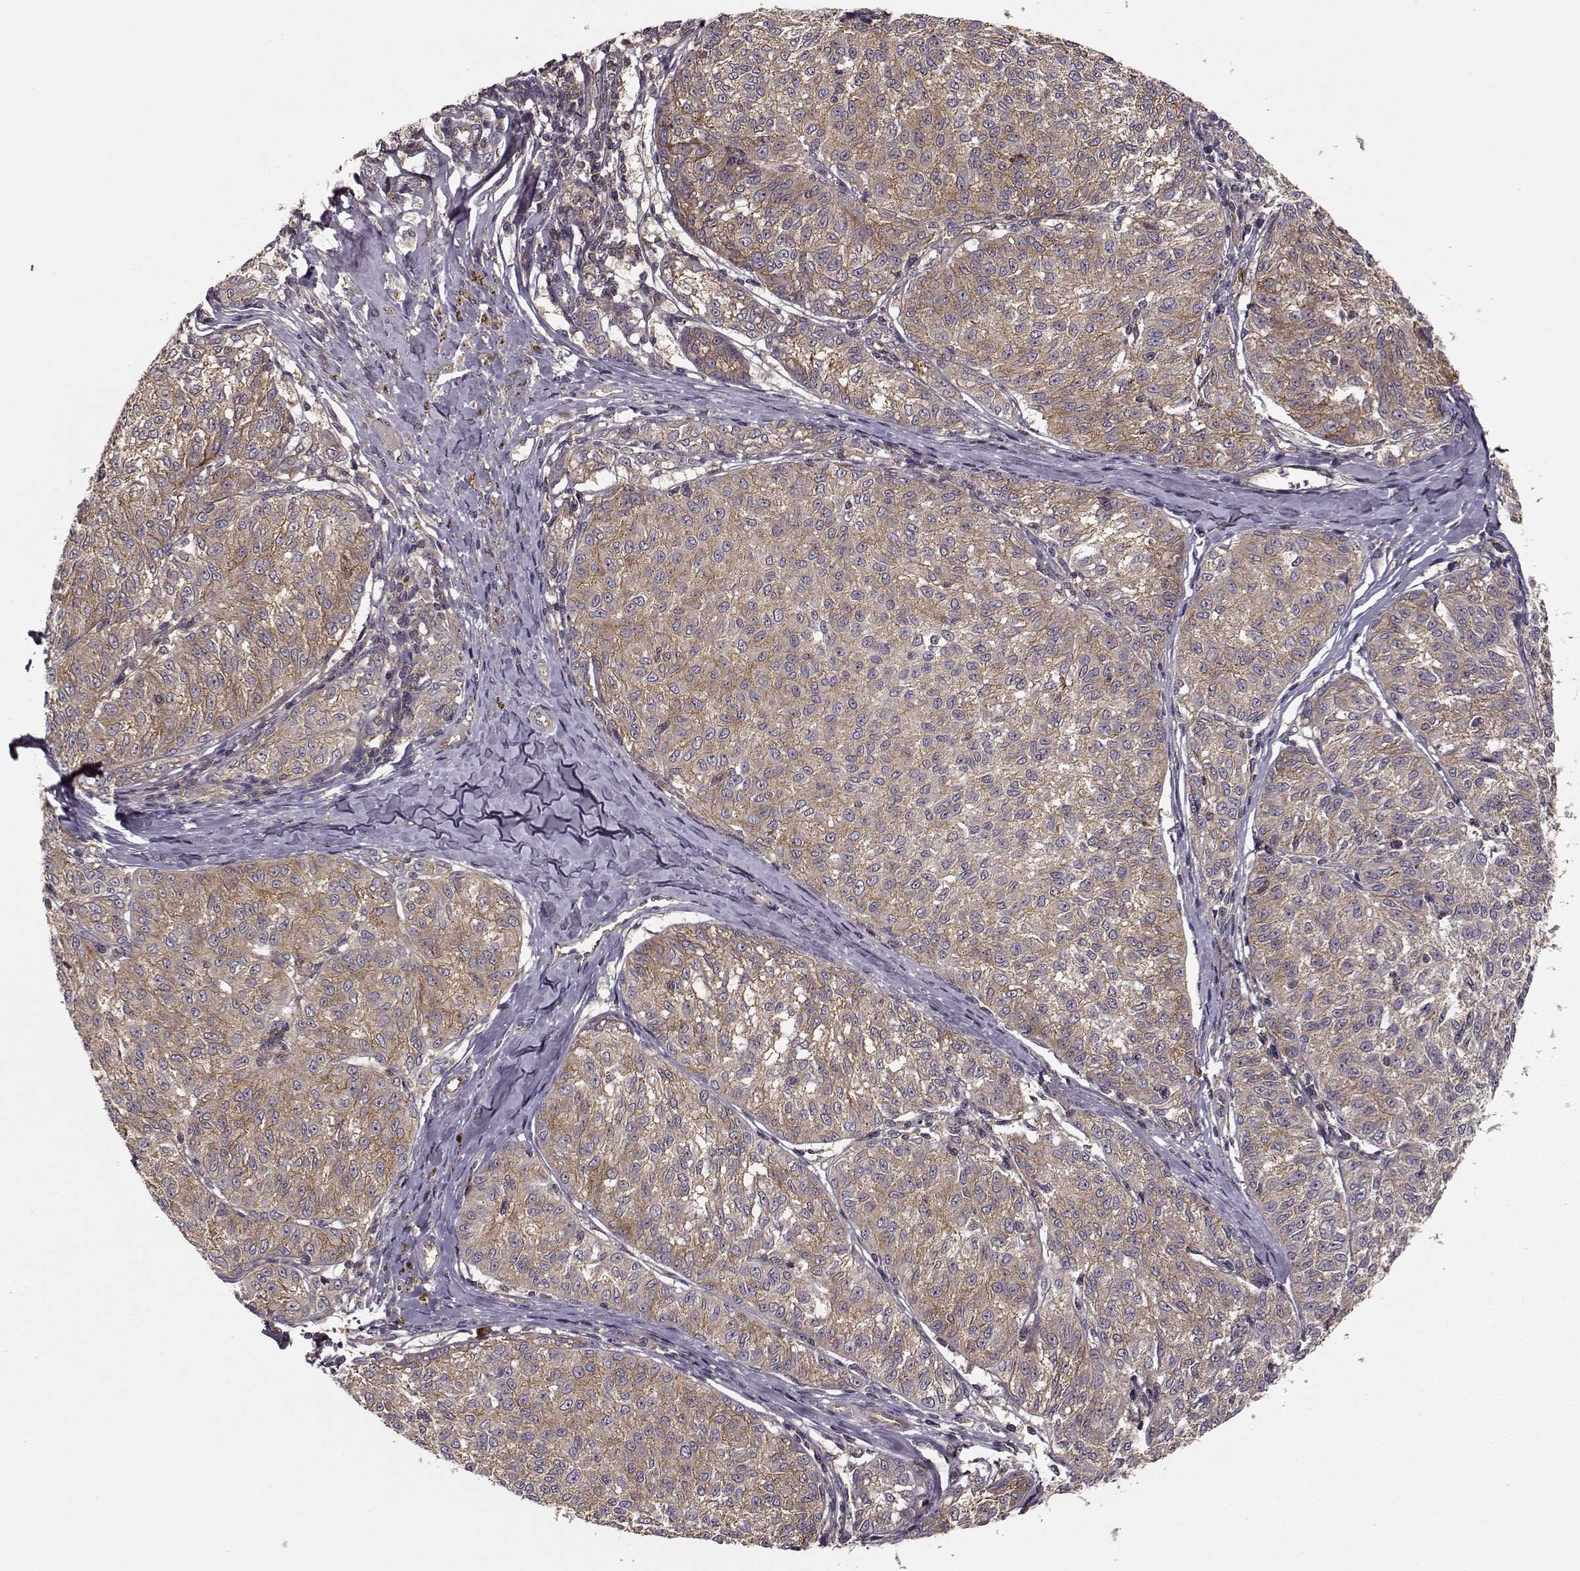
{"staining": {"intensity": "moderate", "quantity": ">75%", "location": "cytoplasmic/membranous"}, "tissue": "melanoma", "cell_type": "Tumor cells", "image_type": "cancer", "snomed": [{"axis": "morphology", "description": "Malignant melanoma, NOS"}, {"axis": "topography", "description": "Skin"}], "caption": "Moderate cytoplasmic/membranous staining for a protein is seen in about >75% of tumor cells of melanoma using immunohistochemistry (IHC).", "gene": "IFRD2", "patient": {"sex": "female", "age": 72}}